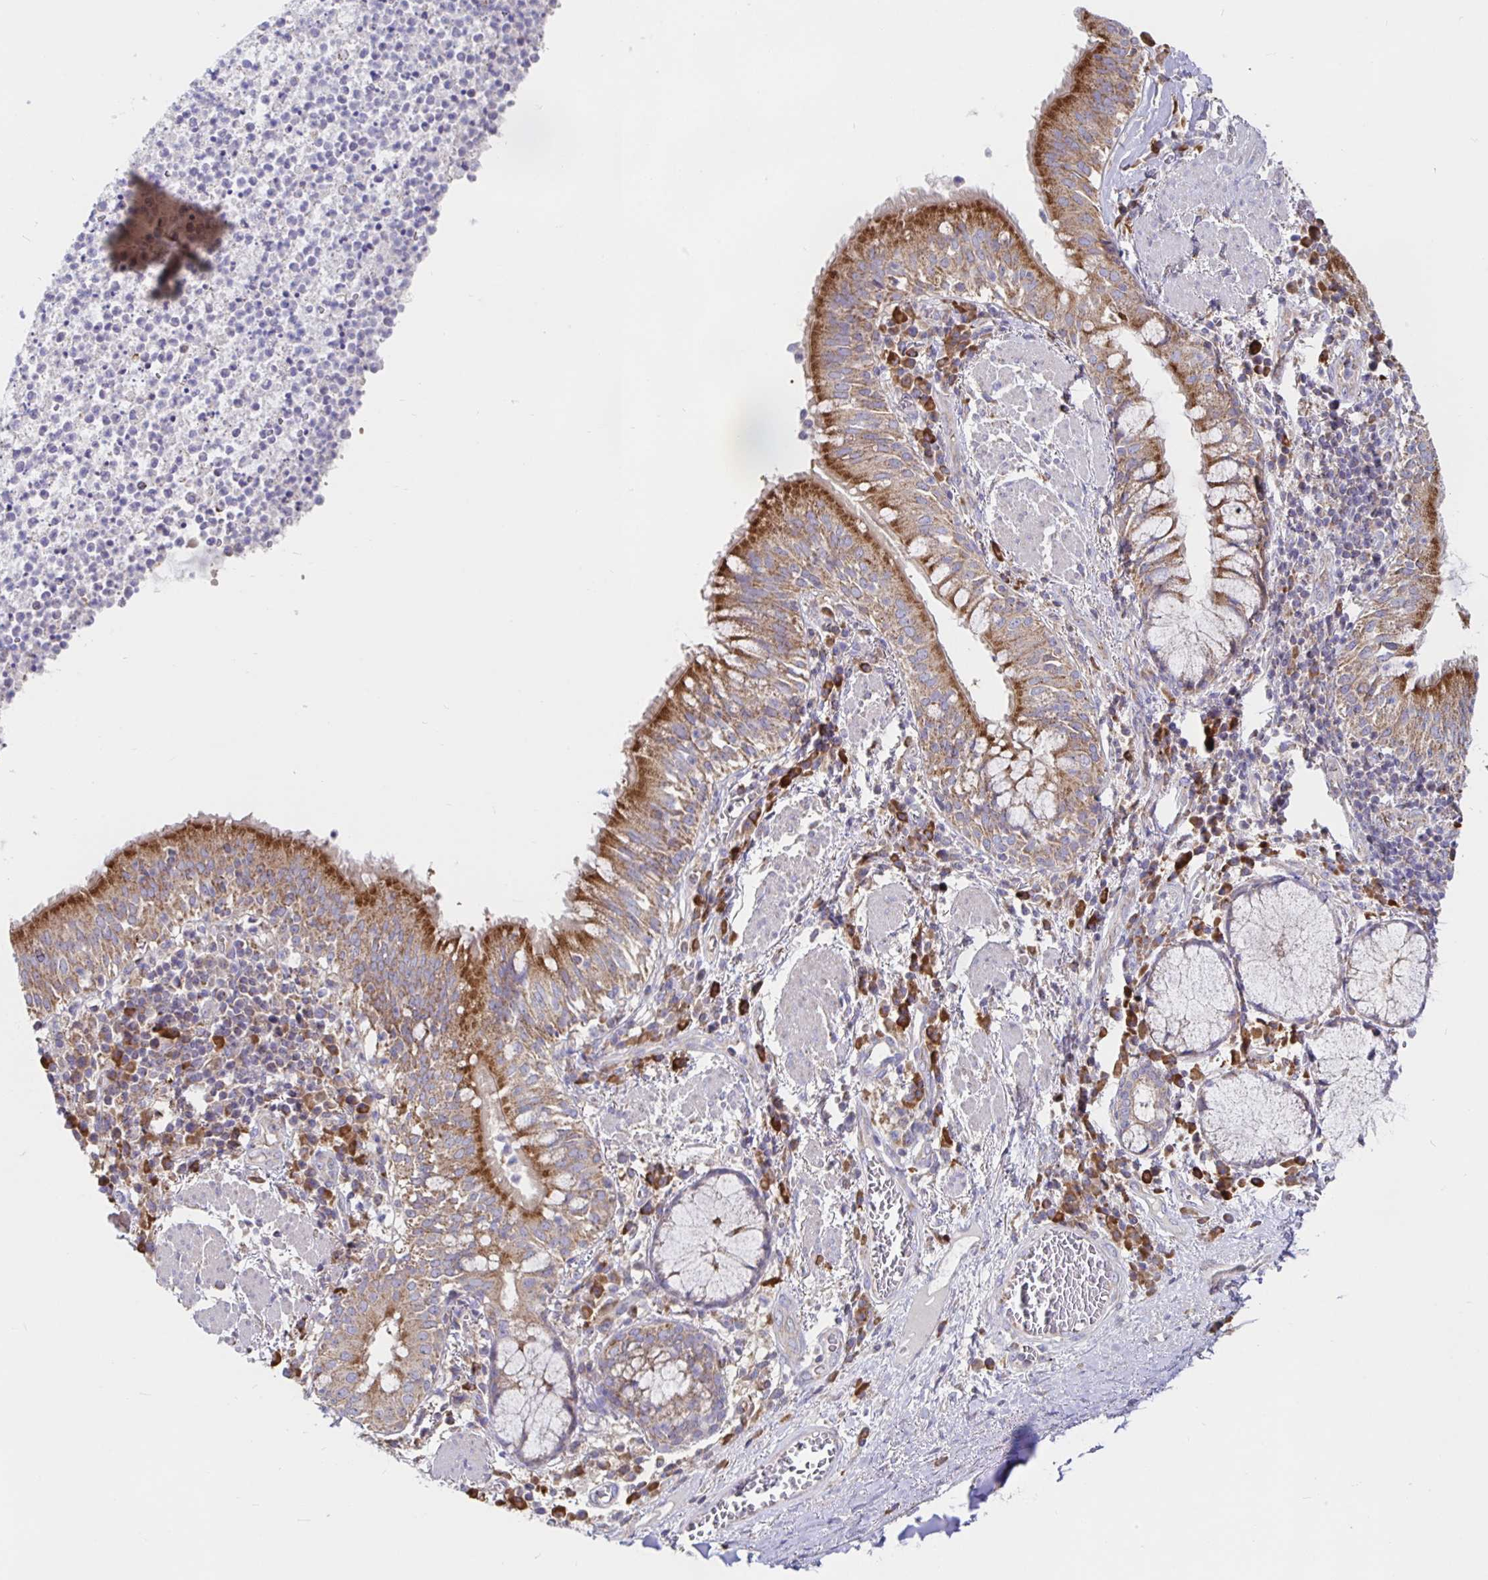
{"staining": {"intensity": "strong", "quantity": ">75%", "location": "cytoplasmic/membranous"}, "tissue": "bronchus", "cell_type": "Respiratory epithelial cells", "image_type": "normal", "snomed": [{"axis": "morphology", "description": "Normal tissue, NOS"}, {"axis": "topography", "description": "Lymph node"}, {"axis": "topography", "description": "Bronchus"}], "caption": "Bronchus stained for a protein shows strong cytoplasmic/membranous positivity in respiratory epithelial cells. The protein is stained brown, and the nuclei are stained in blue (DAB (3,3'-diaminobenzidine) IHC with brightfield microscopy, high magnification).", "gene": "PRDX3", "patient": {"sex": "male", "age": 56}}